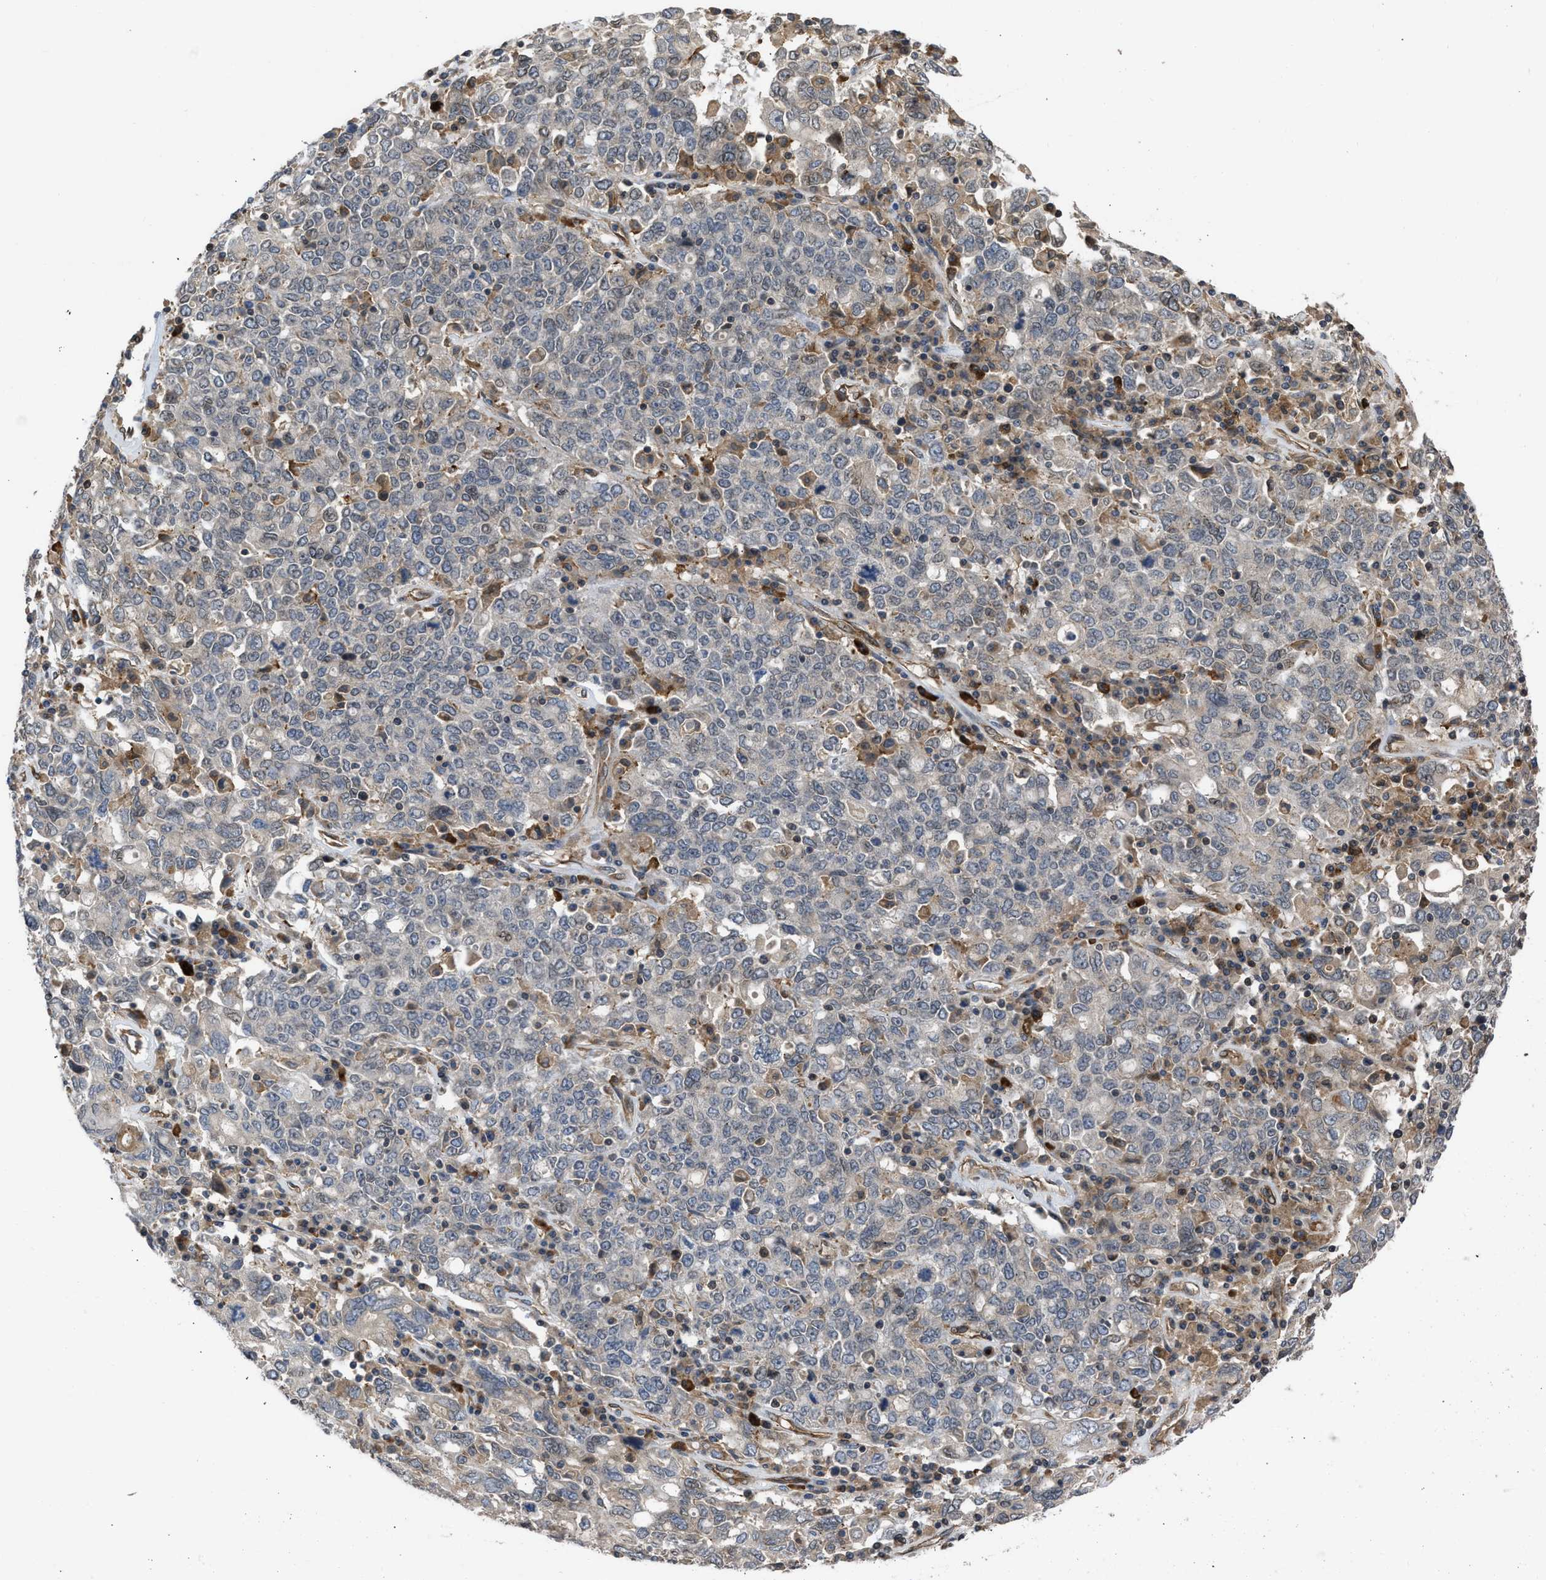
{"staining": {"intensity": "negative", "quantity": "none", "location": "none"}, "tissue": "ovarian cancer", "cell_type": "Tumor cells", "image_type": "cancer", "snomed": [{"axis": "morphology", "description": "Carcinoma, endometroid"}, {"axis": "topography", "description": "Ovary"}], "caption": "Ovarian endometroid carcinoma was stained to show a protein in brown. There is no significant expression in tumor cells.", "gene": "GPATCH2L", "patient": {"sex": "female", "age": 62}}